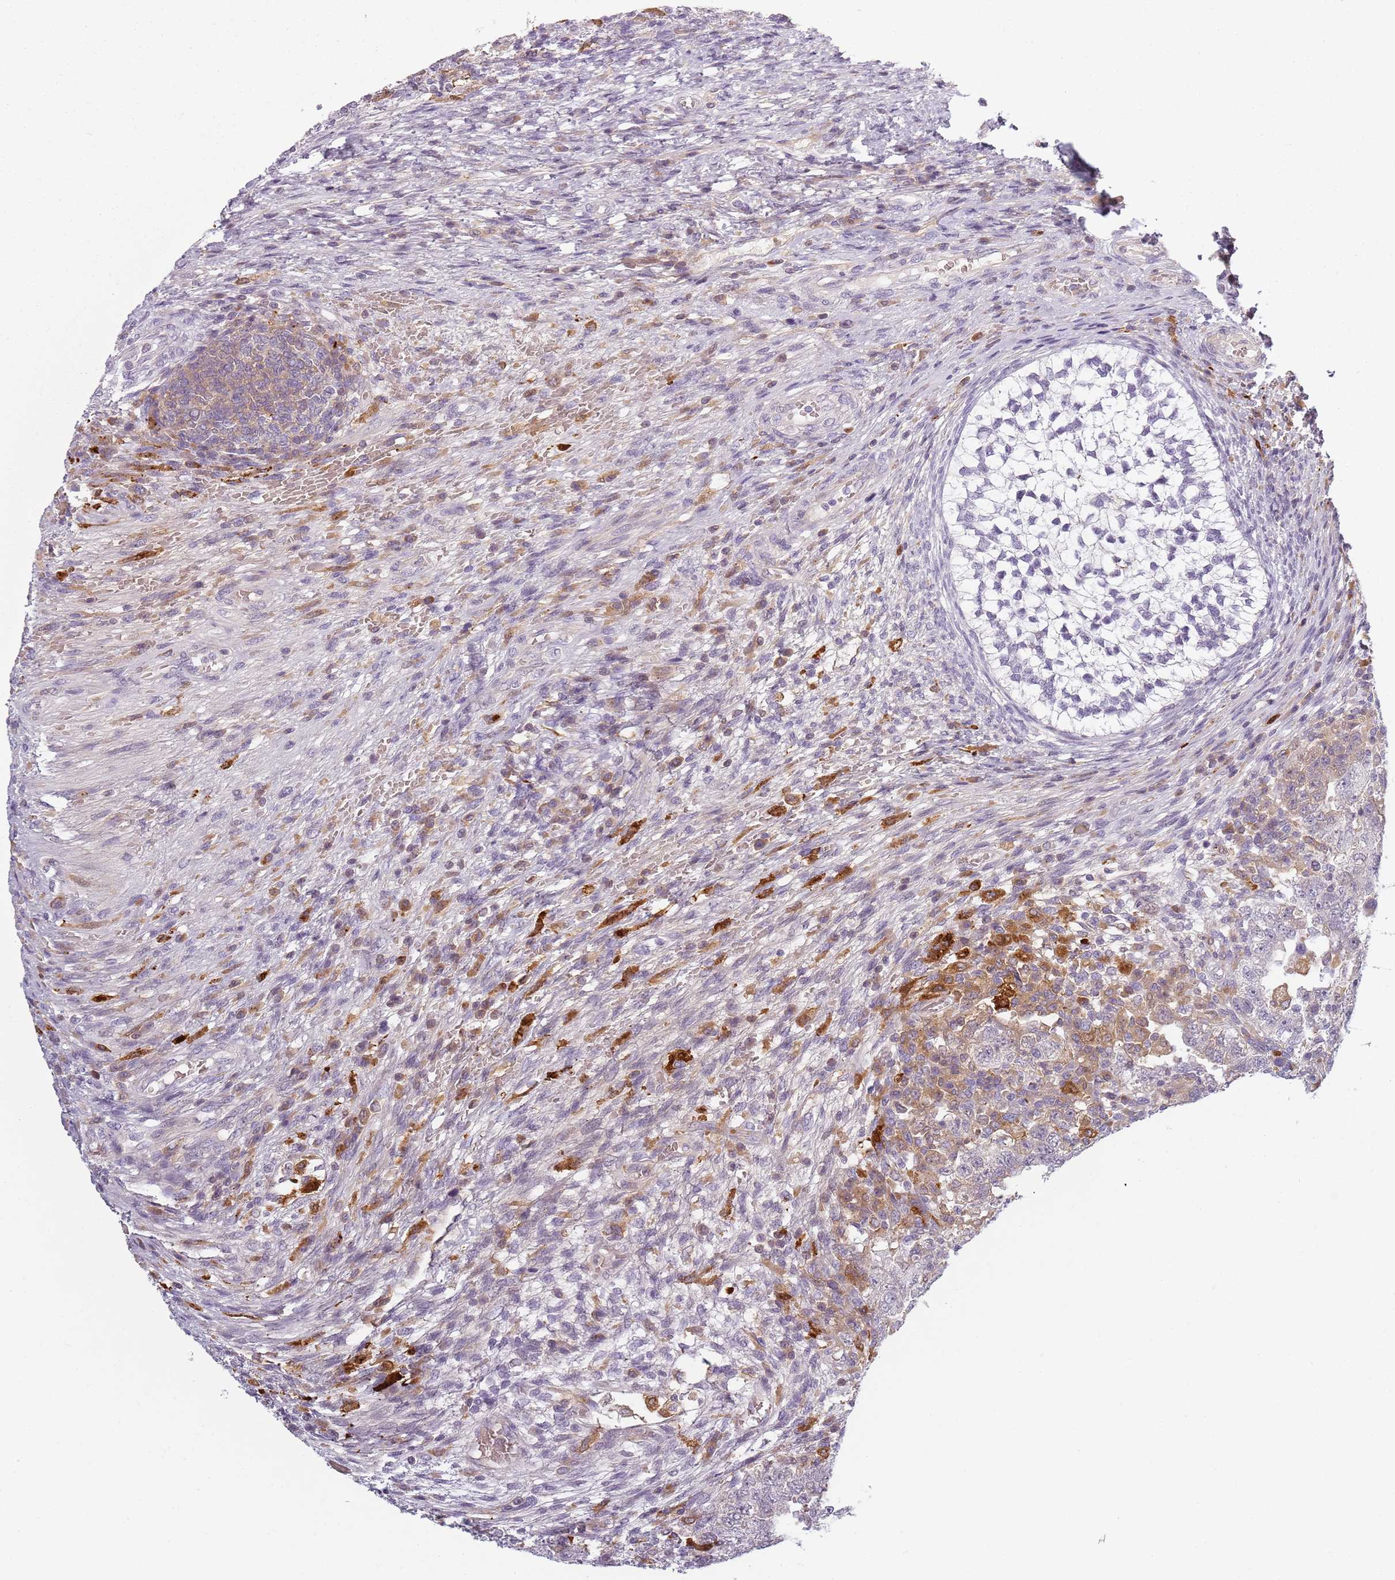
{"staining": {"intensity": "weak", "quantity": "<25%", "location": "cytoplasmic/membranous"}, "tissue": "testis cancer", "cell_type": "Tumor cells", "image_type": "cancer", "snomed": [{"axis": "morphology", "description": "Carcinoma, Embryonal, NOS"}, {"axis": "topography", "description": "Testis"}], "caption": "Tumor cells are negative for protein expression in human embryonal carcinoma (testis). Brightfield microscopy of IHC stained with DAB (brown) and hematoxylin (blue), captured at high magnification.", "gene": "CC2D2B", "patient": {"sex": "male", "age": 26}}